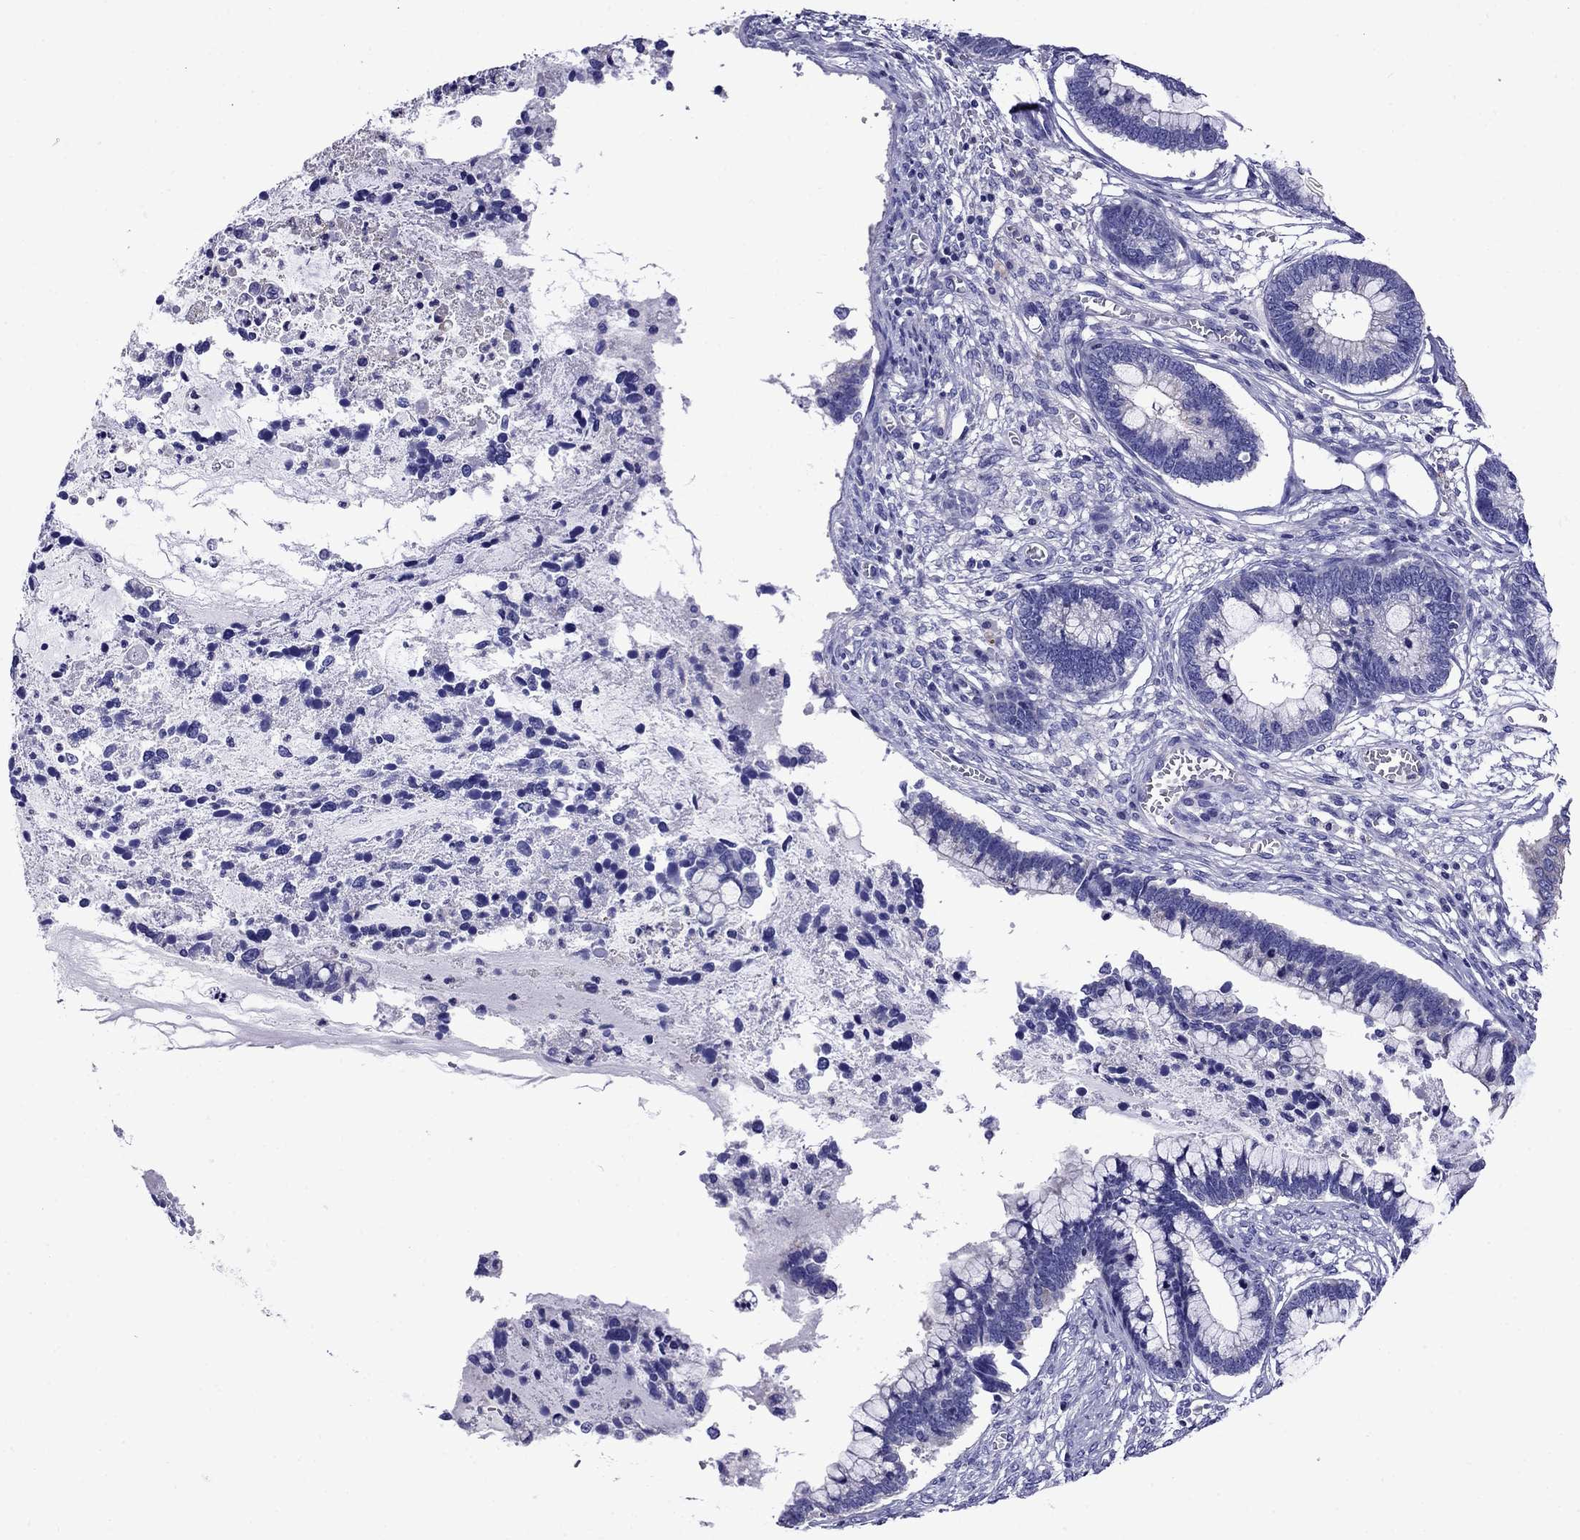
{"staining": {"intensity": "negative", "quantity": "none", "location": "none"}, "tissue": "cervical cancer", "cell_type": "Tumor cells", "image_type": "cancer", "snomed": [{"axis": "morphology", "description": "Adenocarcinoma, NOS"}, {"axis": "topography", "description": "Cervix"}], "caption": "Human cervical cancer stained for a protein using immunohistochemistry reveals no positivity in tumor cells.", "gene": "SCG2", "patient": {"sex": "female", "age": 44}}